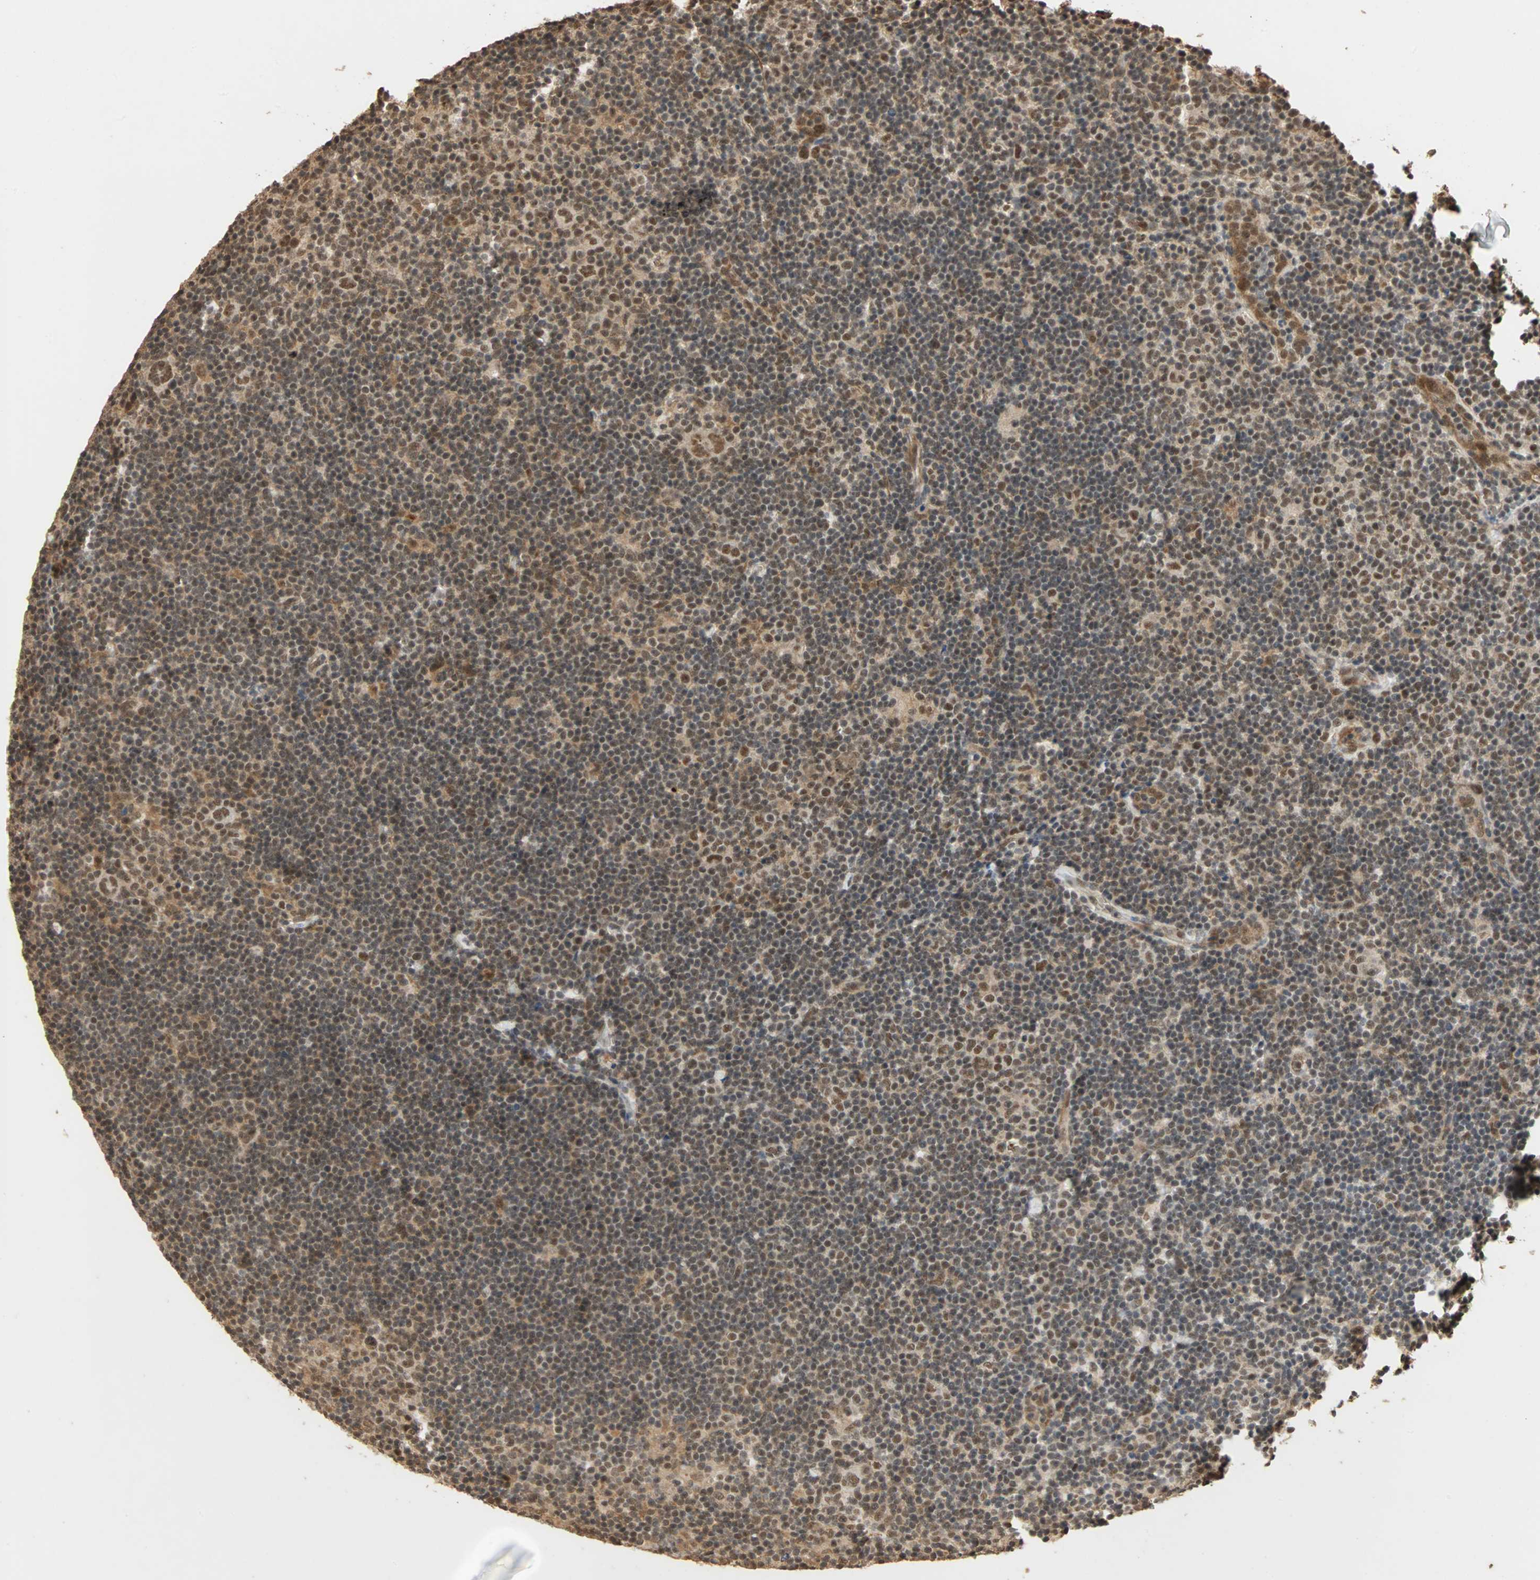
{"staining": {"intensity": "moderate", "quantity": ">75%", "location": "cytoplasmic/membranous,nuclear"}, "tissue": "lymphoma", "cell_type": "Tumor cells", "image_type": "cancer", "snomed": [{"axis": "morphology", "description": "Hodgkin's disease, NOS"}, {"axis": "topography", "description": "Lymph node"}], "caption": "An IHC histopathology image of tumor tissue is shown. Protein staining in brown labels moderate cytoplasmic/membranous and nuclear positivity in lymphoma within tumor cells.", "gene": "CDC5L", "patient": {"sex": "female", "age": 57}}